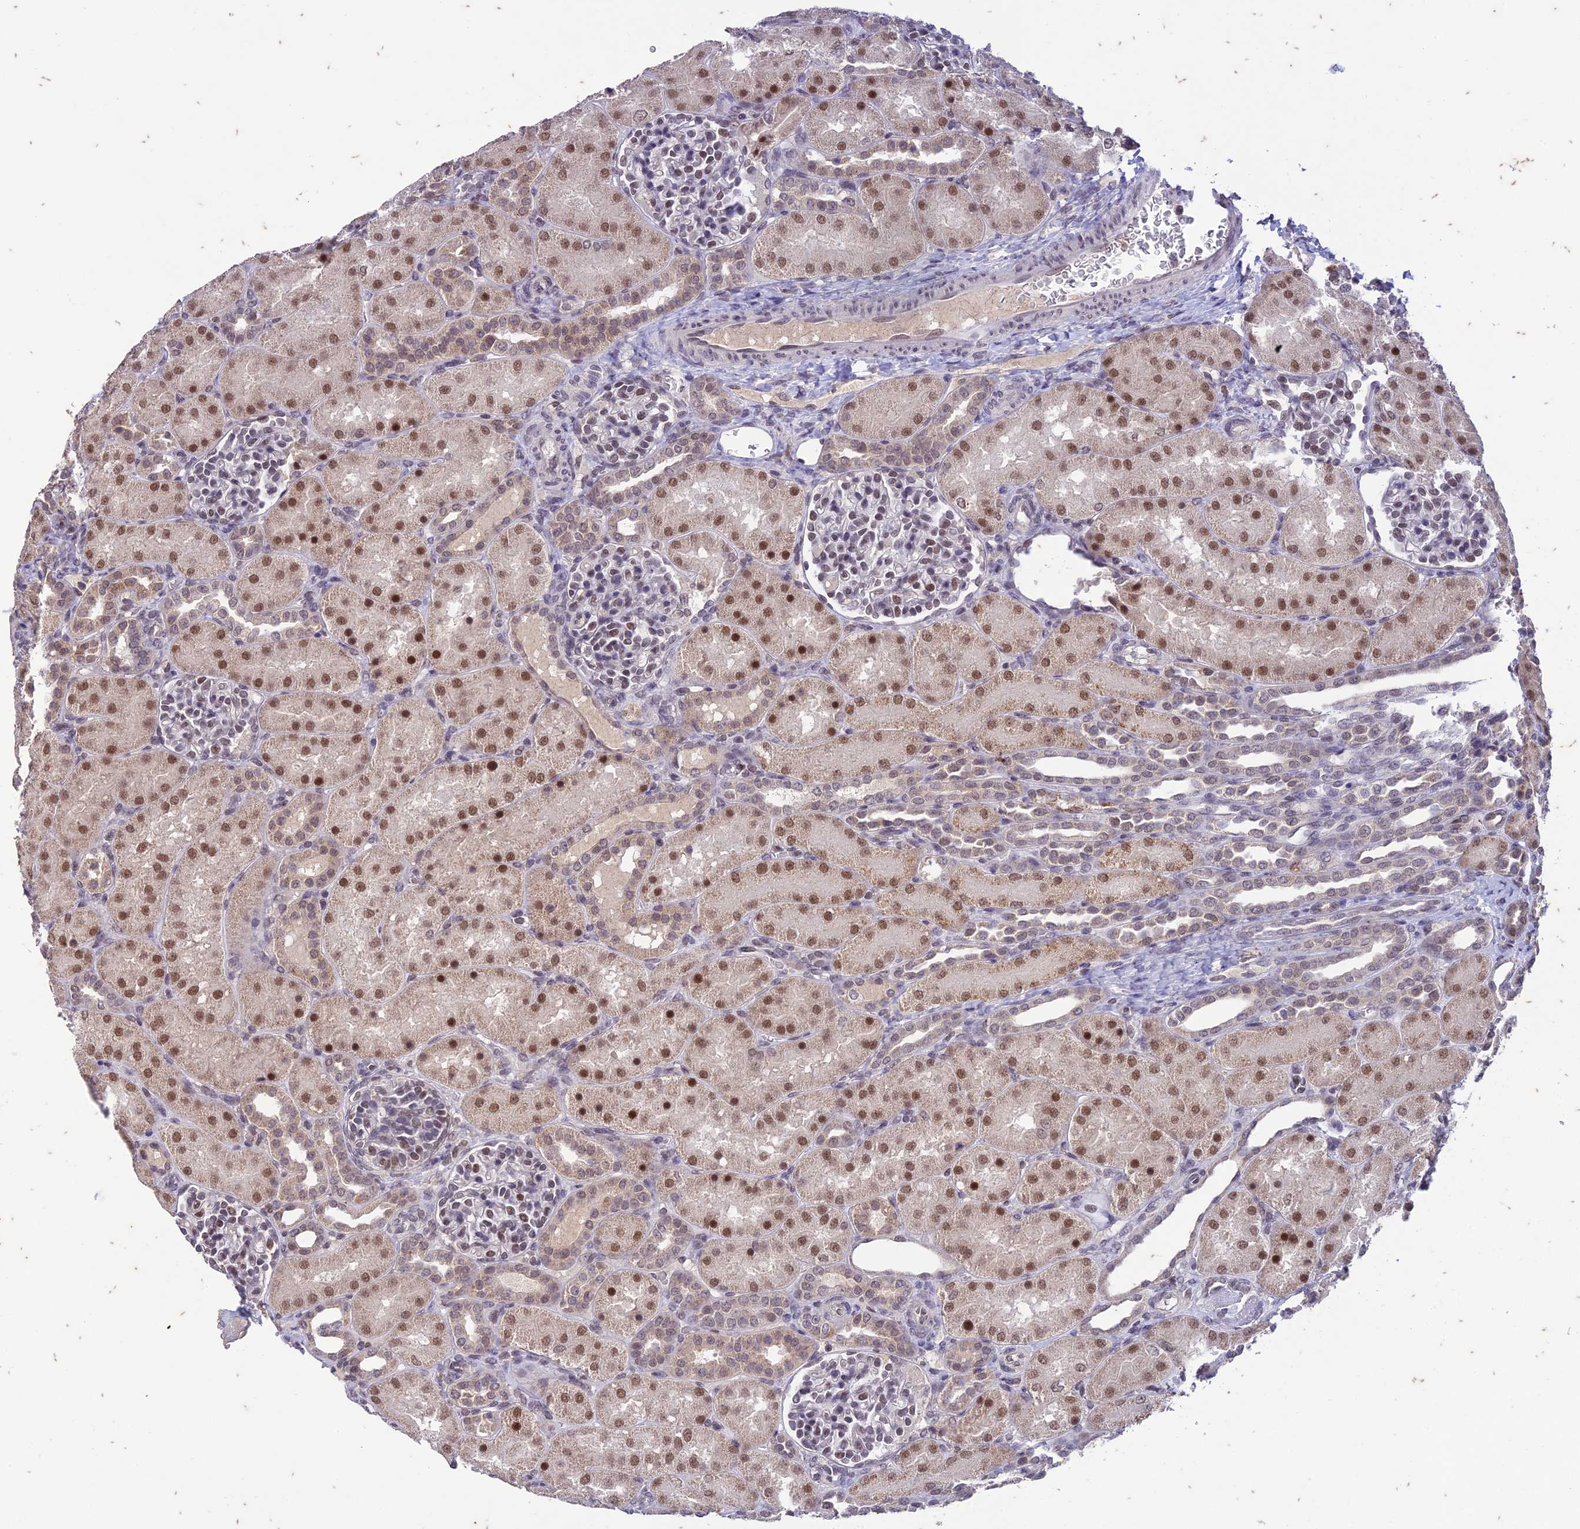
{"staining": {"intensity": "moderate", "quantity": "<25%", "location": "nuclear"}, "tissue": "kidney", "cell_type": "Cells in glomeruli", "image_type": "normal", "snomed": [{"axis": "morphology", "description": "Normal tissue, NOS"}, {"axis": "topography", "description": "Kidney"}], "caption": "The micrograph demonstrates staining of benign kidney, revealing moderate nuclear protein staining (brown color) within cells in glomeruli.", "gene": "POP4", "patient": {"sex": "male", "age": 1}}